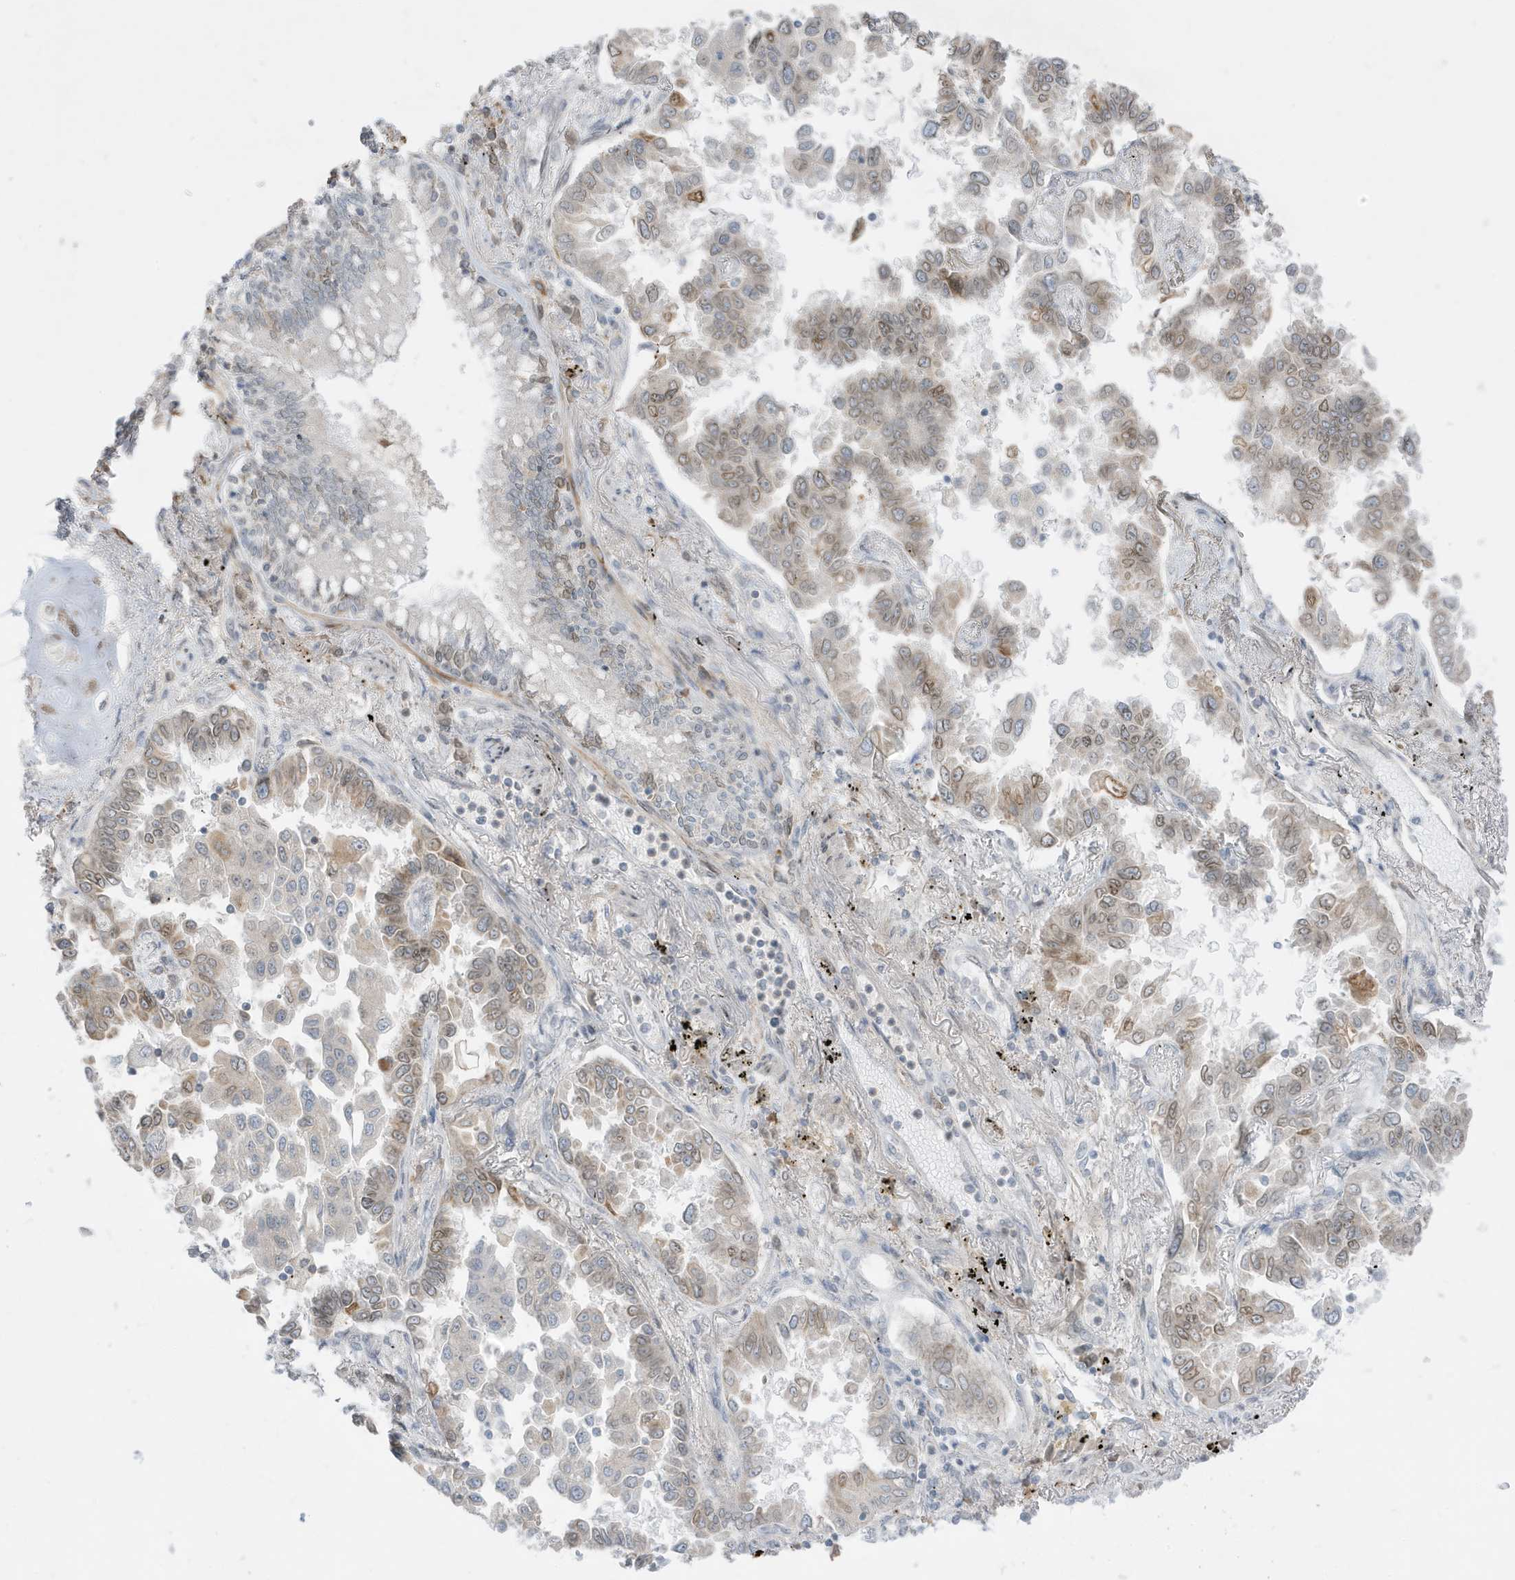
{"staining": {"intensity": "moderate", "quantity": "25%-75%", "location": "cytoplasmic/membranous,nuclear"}, "tissue": "lung cancer", "cell_type": "Tumor cells", "image_type": "cancer", "snomed": [{"axis": "morphology", "description": "Adenocarcinoma, NOS"}, {"axis": "topography", "description": "Lung"}], "caption": "Lung cancer (adenocarcinoma) stained for a protein exhibits moderate cytoplasmic/membranous and nuclear positivity in tumor cells.", "gene": "FNDC1", "patient": {"sex": "female", "age": 67}}